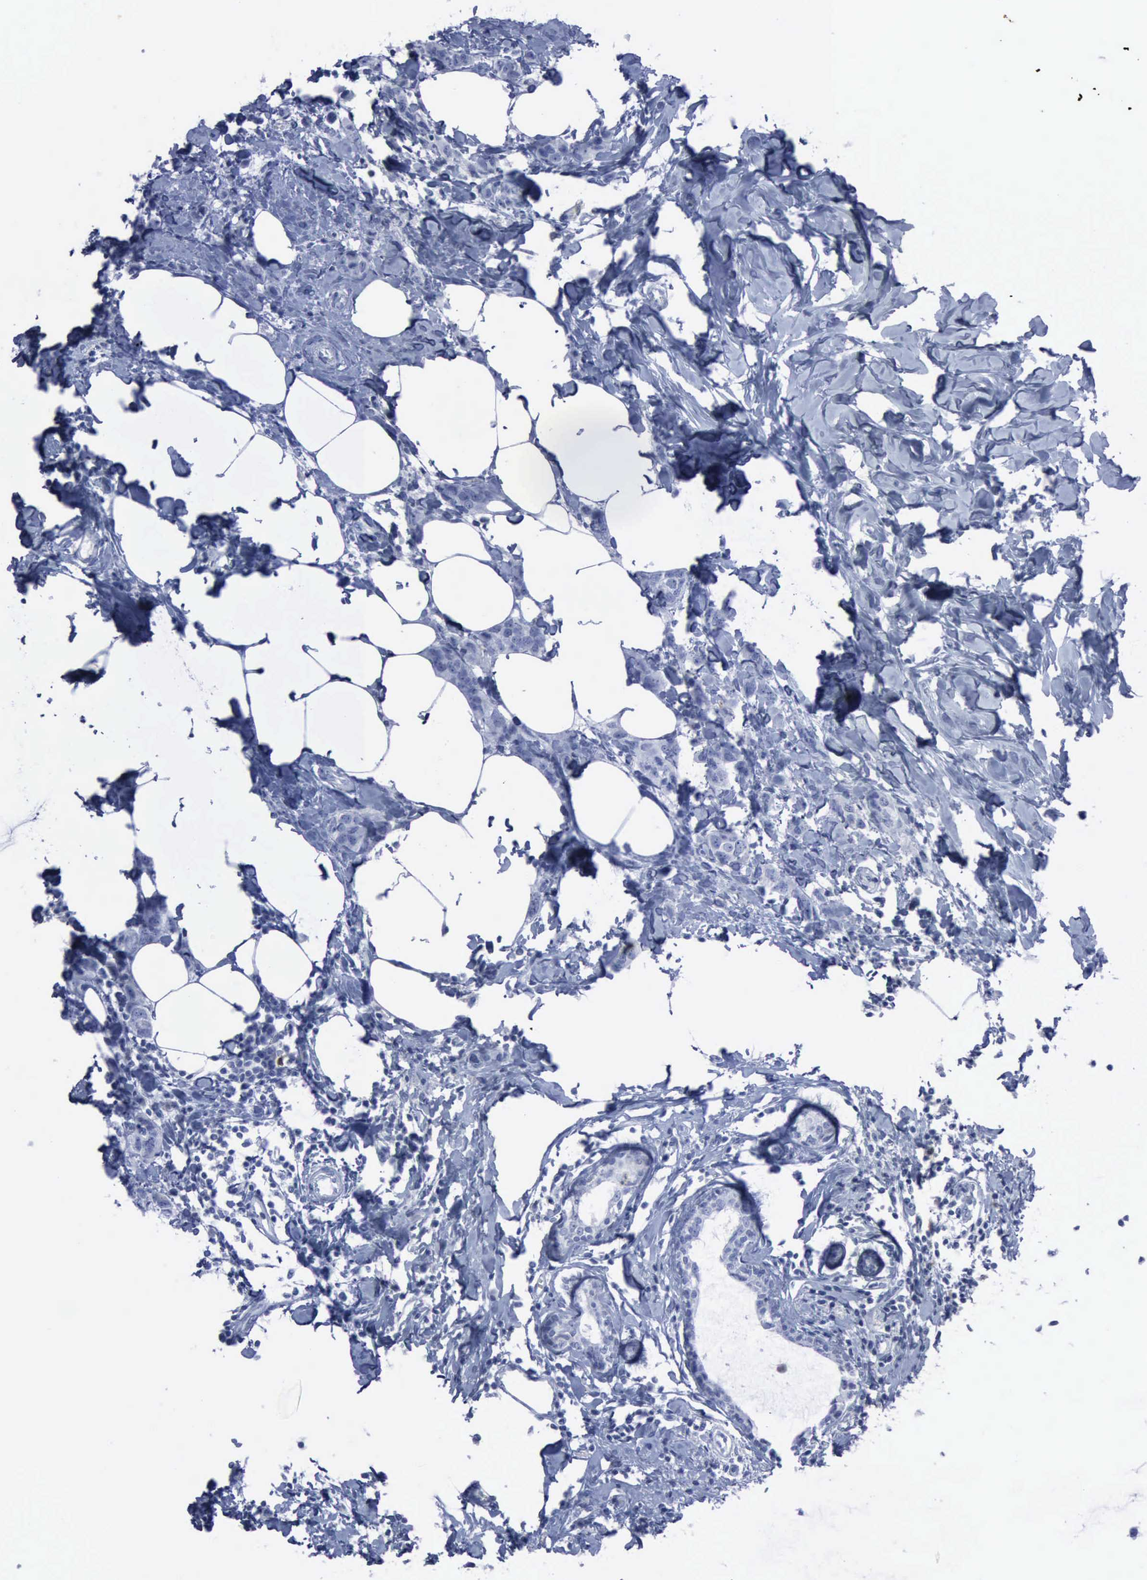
{"staining": {"intensity": "negative", "quantity": "none", "location": "none"}, "tissue": "breast cancer", "cell_type": "Tumor cells", "image_type": "cancer", "snomed": [{"axis": "morphology", "description": "Normal tissue, NOS"}, {"axis": "morphology", "description": "Duct carcinoma"}, {"axis": "topography", "description": "Breast"}], "caption": "Intraductal carcinoma (breast) was stained to show a protein in brown. There is no significant expression in tumor cells.", "gene": "CSTA", "patient": {"sex": "female", "age": 50}}